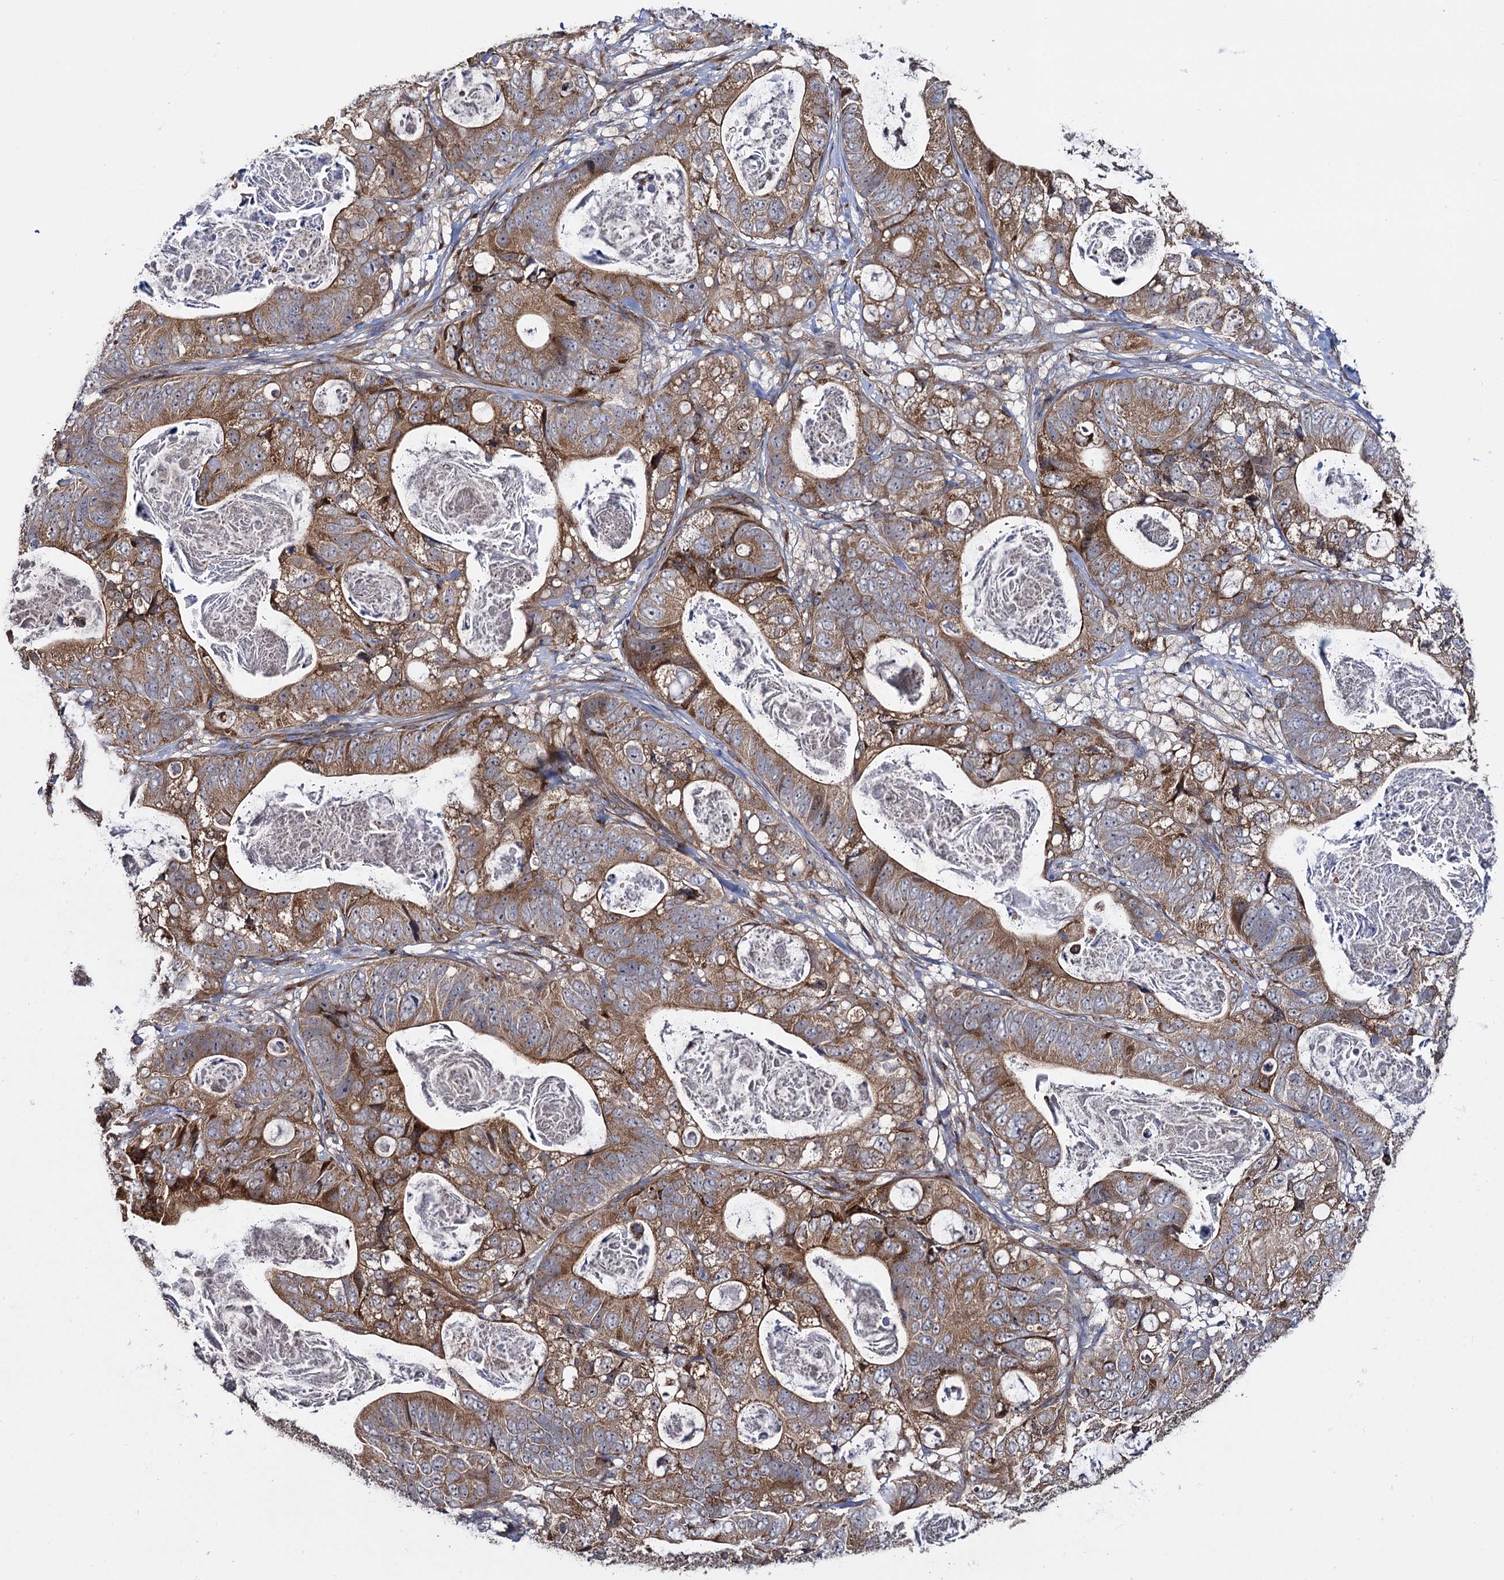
{"staining": {"intensity": "moderate", "quantity": ">75%", "location": "cytoplasmic/membranous"}, "tissue": "stomach cancer", "cell_type": "Tumor cells", "image_type": "cancer", "snomed": [{"axis": "morphology", "description": "Normal tissue, NOS"}, {"axis": "morphology", "description": "Adenocarcinoma, NOS"}, {"axis": "topography", "description": "Stomach"}], "caption": "IHC photomicrograph of human stomach adenocarcinoma stained for a protein (brown), which reveals medium levels of moderate cytoplasmic/membranous staining in approximately >75% of tumor cells.", "gene": "HAUS1", "patient": {"sex": "female", "age": 89}}